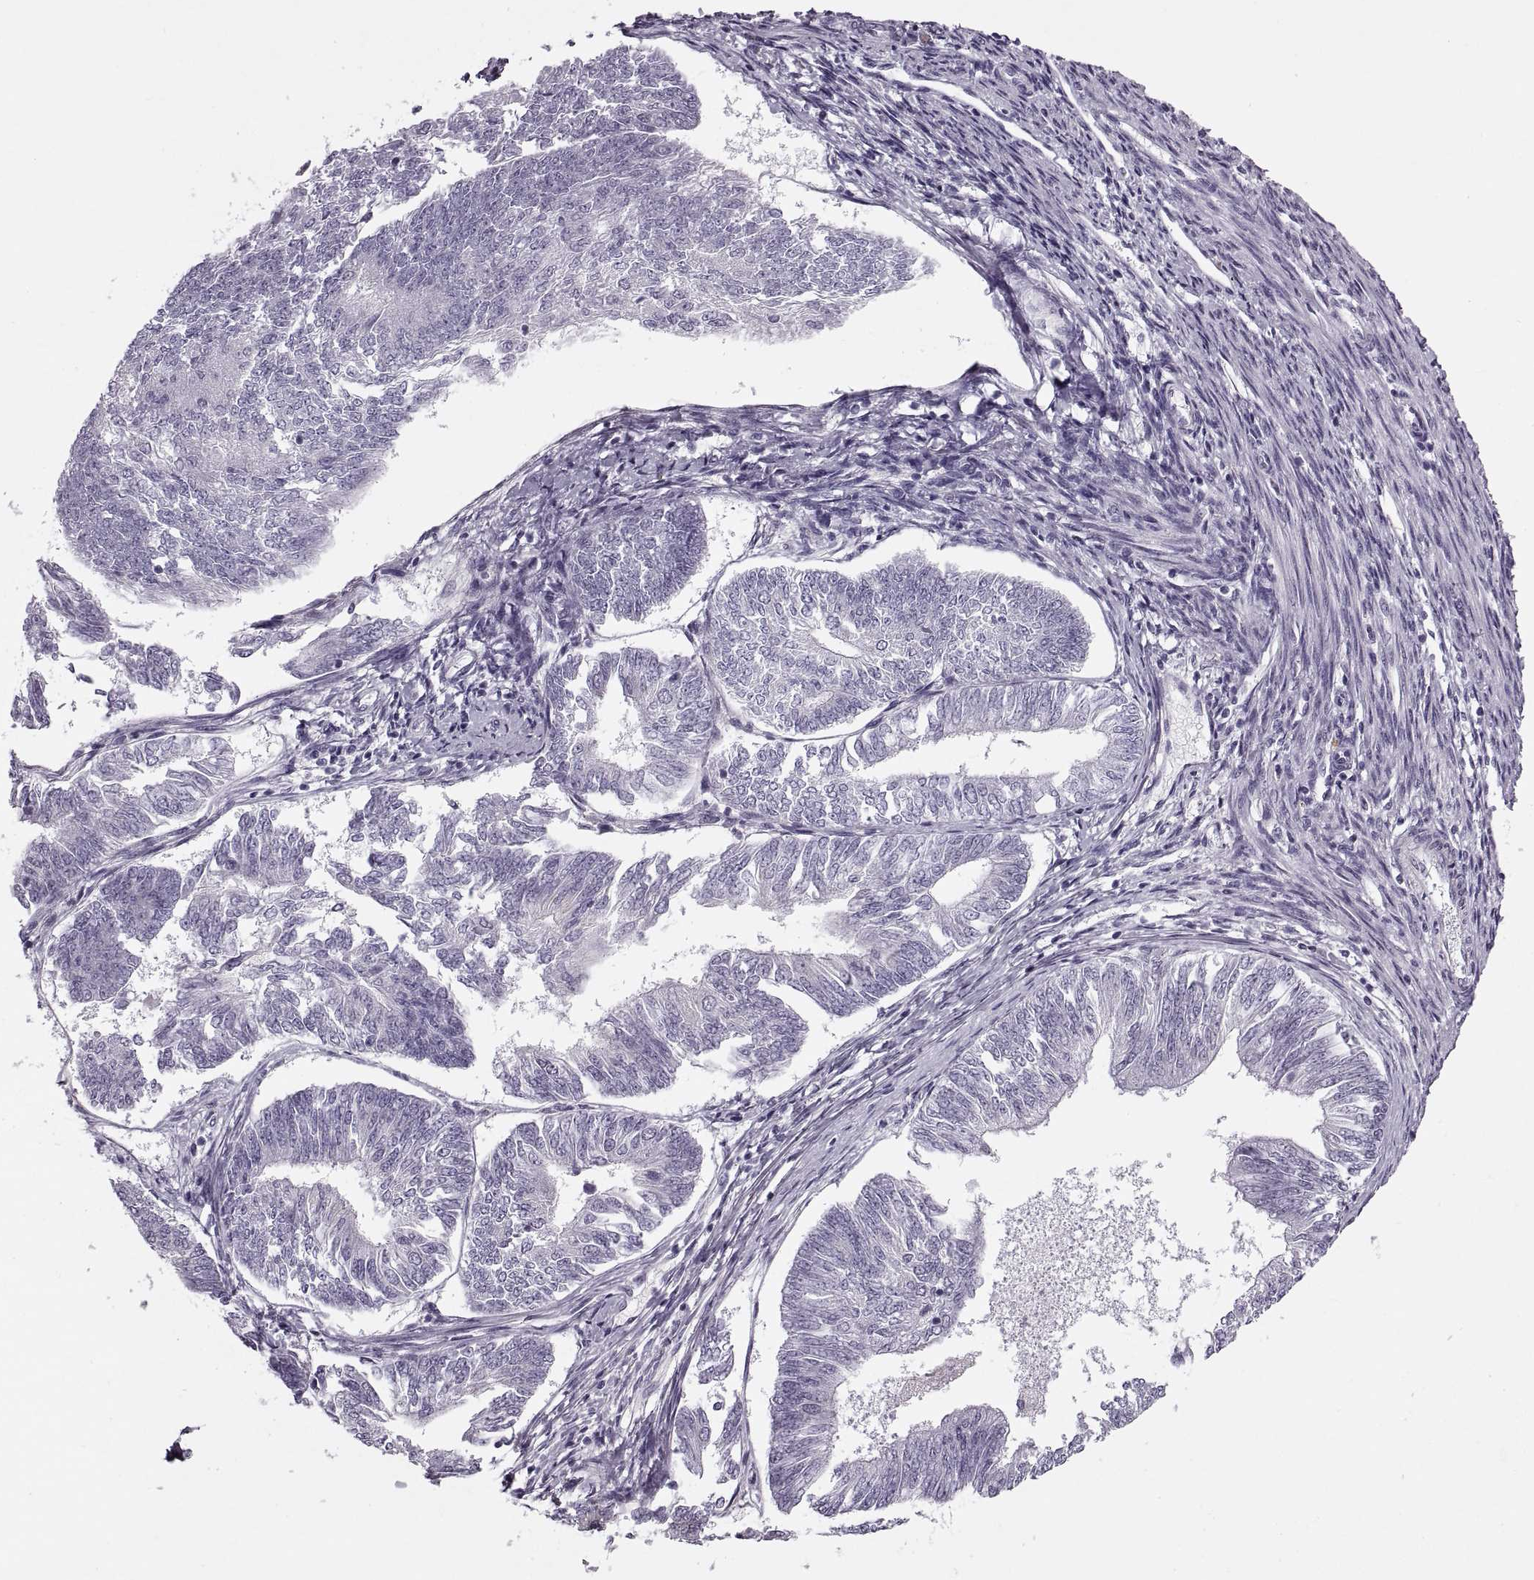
{"staining": {"intensity": "negative", "quantity": "none", "location": "none"}, "tissue": "endometrial cancer", "cell_type": "Tumor cells", "image_type": "cancer", "snomed": [{"axis": "morphology", "description": "Adenocarcinoma, NOS"}, {"axis": "topography", "description": "Endometrium"}], "caption": "IHC of human endometrial cancer (adenocarcinoma) displays no positivity in tumor cells.", "gene": "PRSS37", "patient": {"sex": "female", "age": 58}}